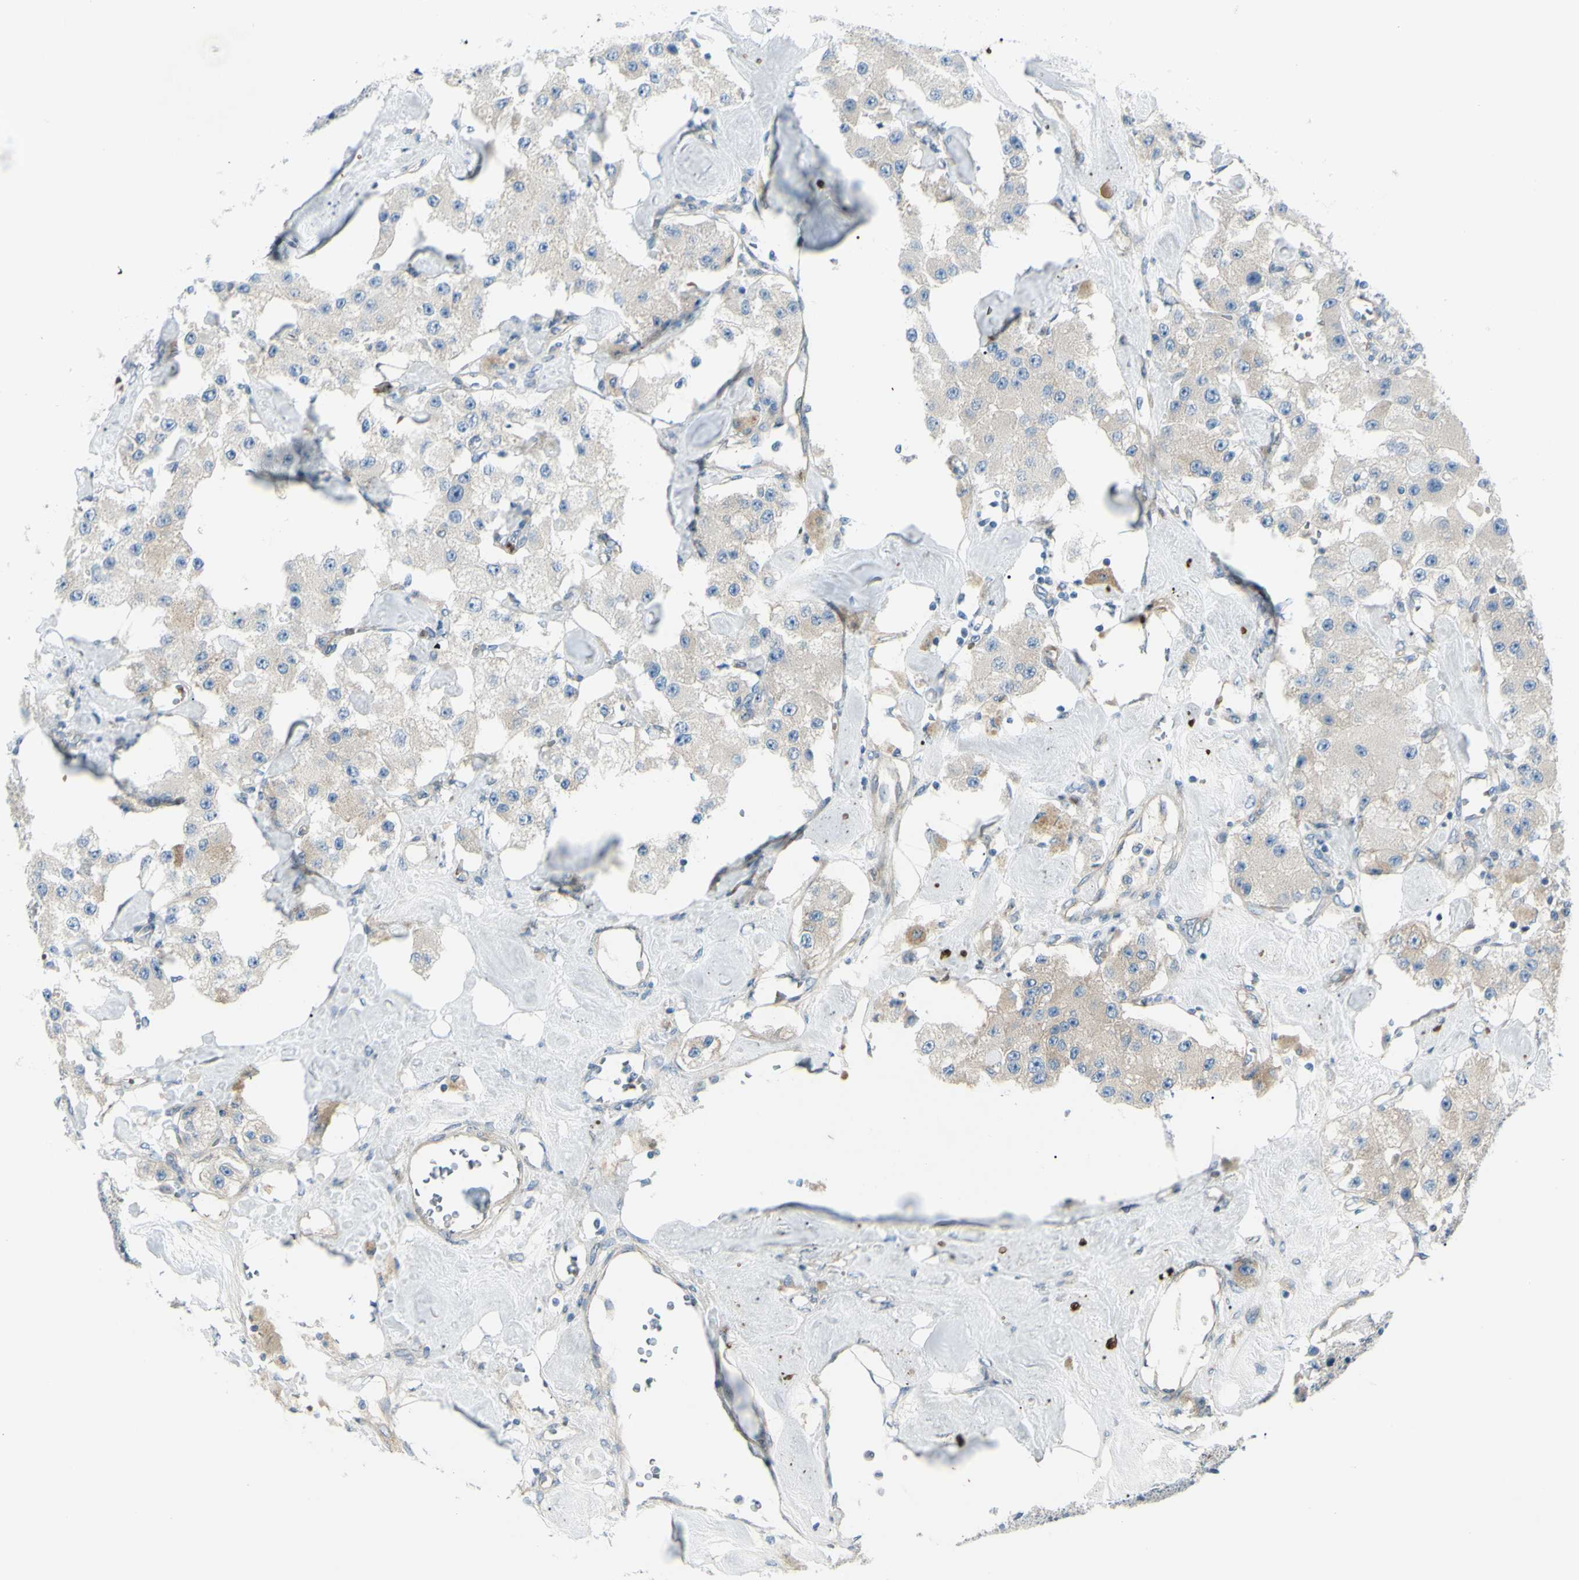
{"staining": {"intensity": "weak", "quantity": ">75%", "location": "cytoplasmic/membranous"}, "tissue": "carcinoid", "cell_type": "Tumor cells", "image_type": "cancer", "snomed": [{"axis": "morphology", "description": "Carcinoid, malignant, NOS"}, {"axis": "topography", "description": "Pancreas"}], "caption": "Carcinoid tissue exhibits weak cytoplasmic/membranous staining in approximately >75% of tumor cells, visualized by immunohistochemistry. (DAB (3,3'-diaminobenzidine) = brown stain, brightfield microscopy at high magnification).", "gene": "PCDHGA2", "patient": {"sex": "male", "age": 41}}